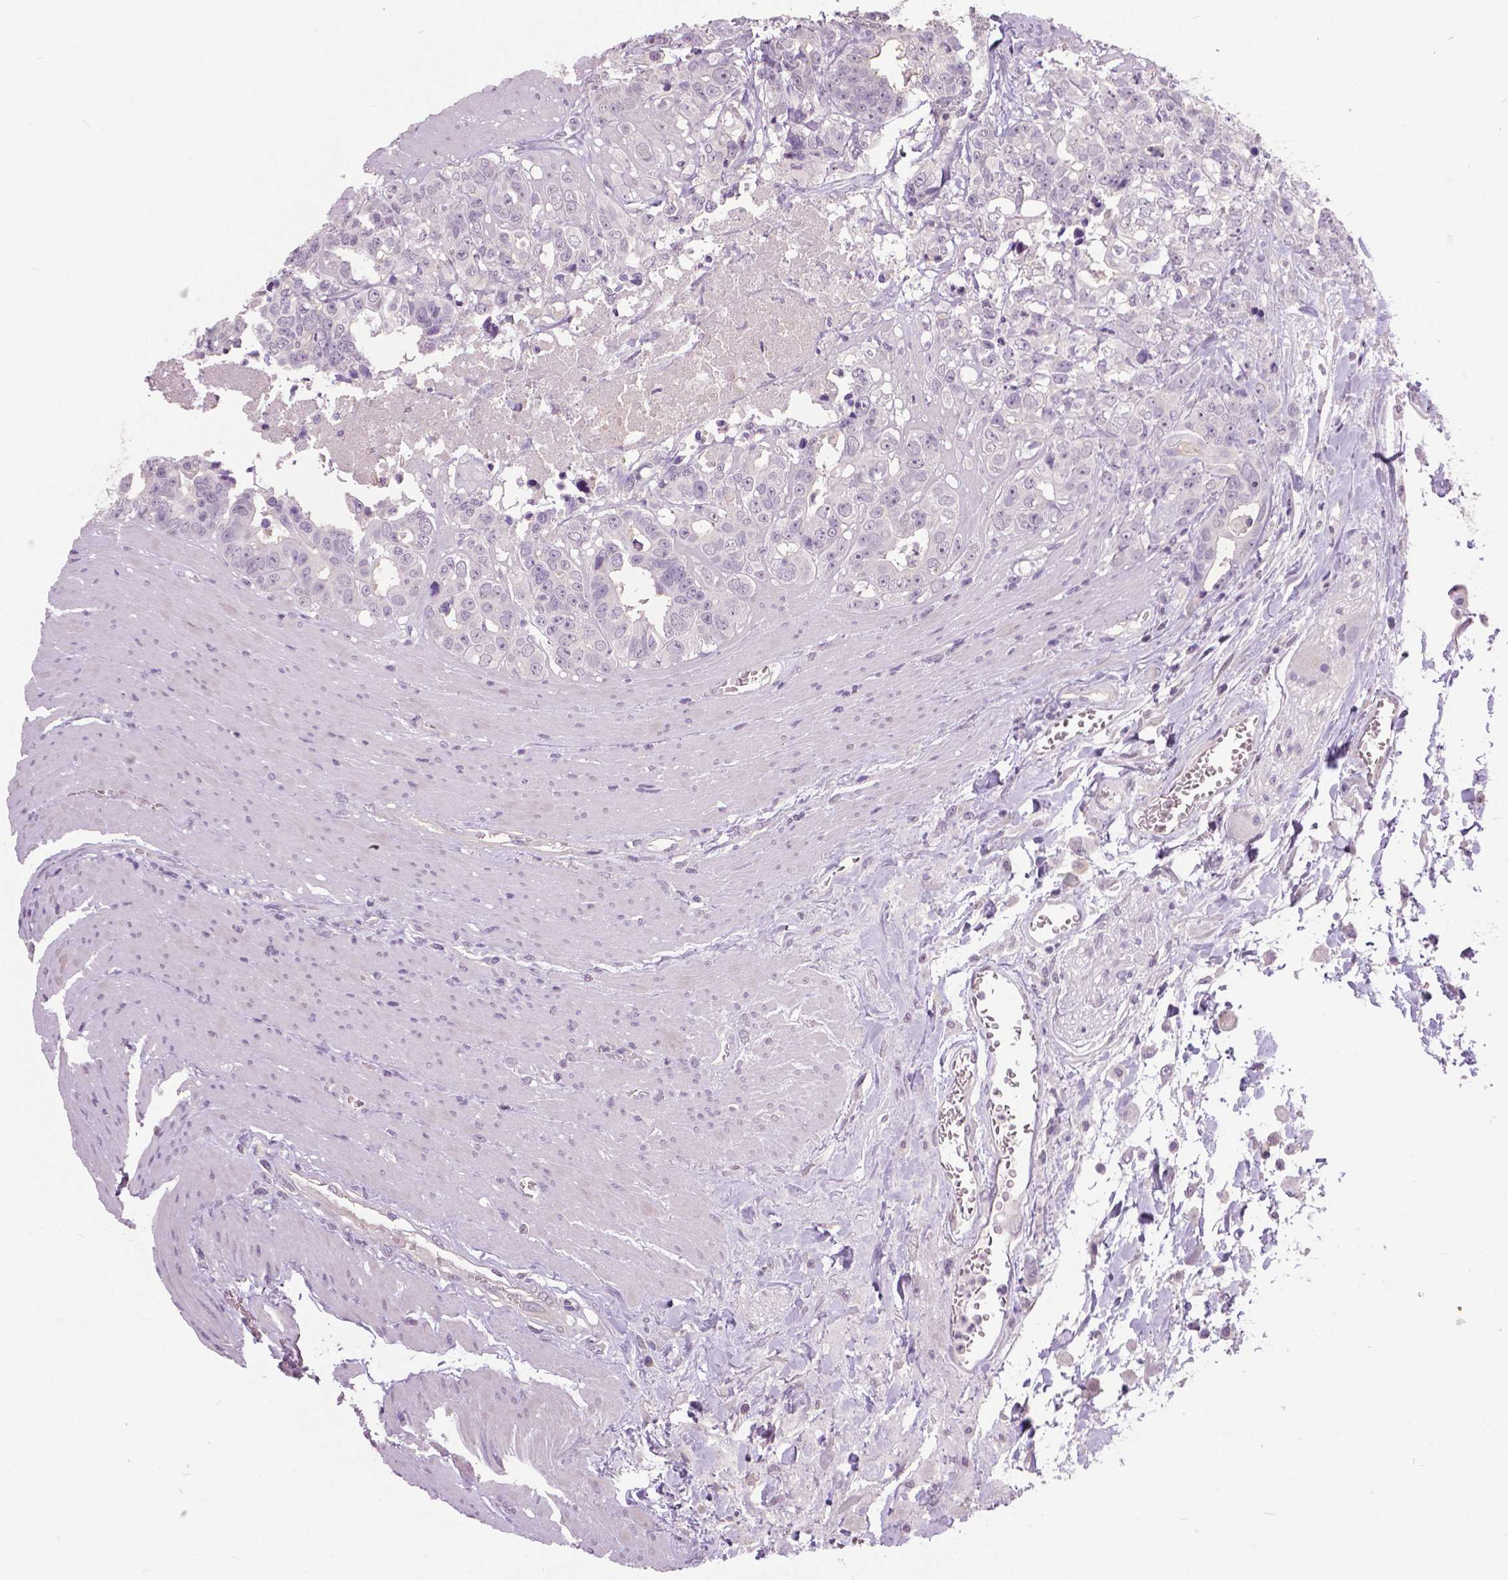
{"staining": {"intensity": "negative", "quantity": "none", "location": "none"}, "tissue": "colorectal cancer", "cell_type": "Tumor cells", "image_type": "cancer", "snomed": [{"axis": "morphology", "description": "Adenocarcinoma, NOS"}, {"axis": "topography", "description": "Rectum"}], "caption": "DAB (3,3'-diaminobenzidine) immunohistochemical staining of adenocarcinoma (colorectal) shows no significant positivity in tumor cells.", "gene": "FOXA1", "patient": {"sex": "female", "age": 62}}